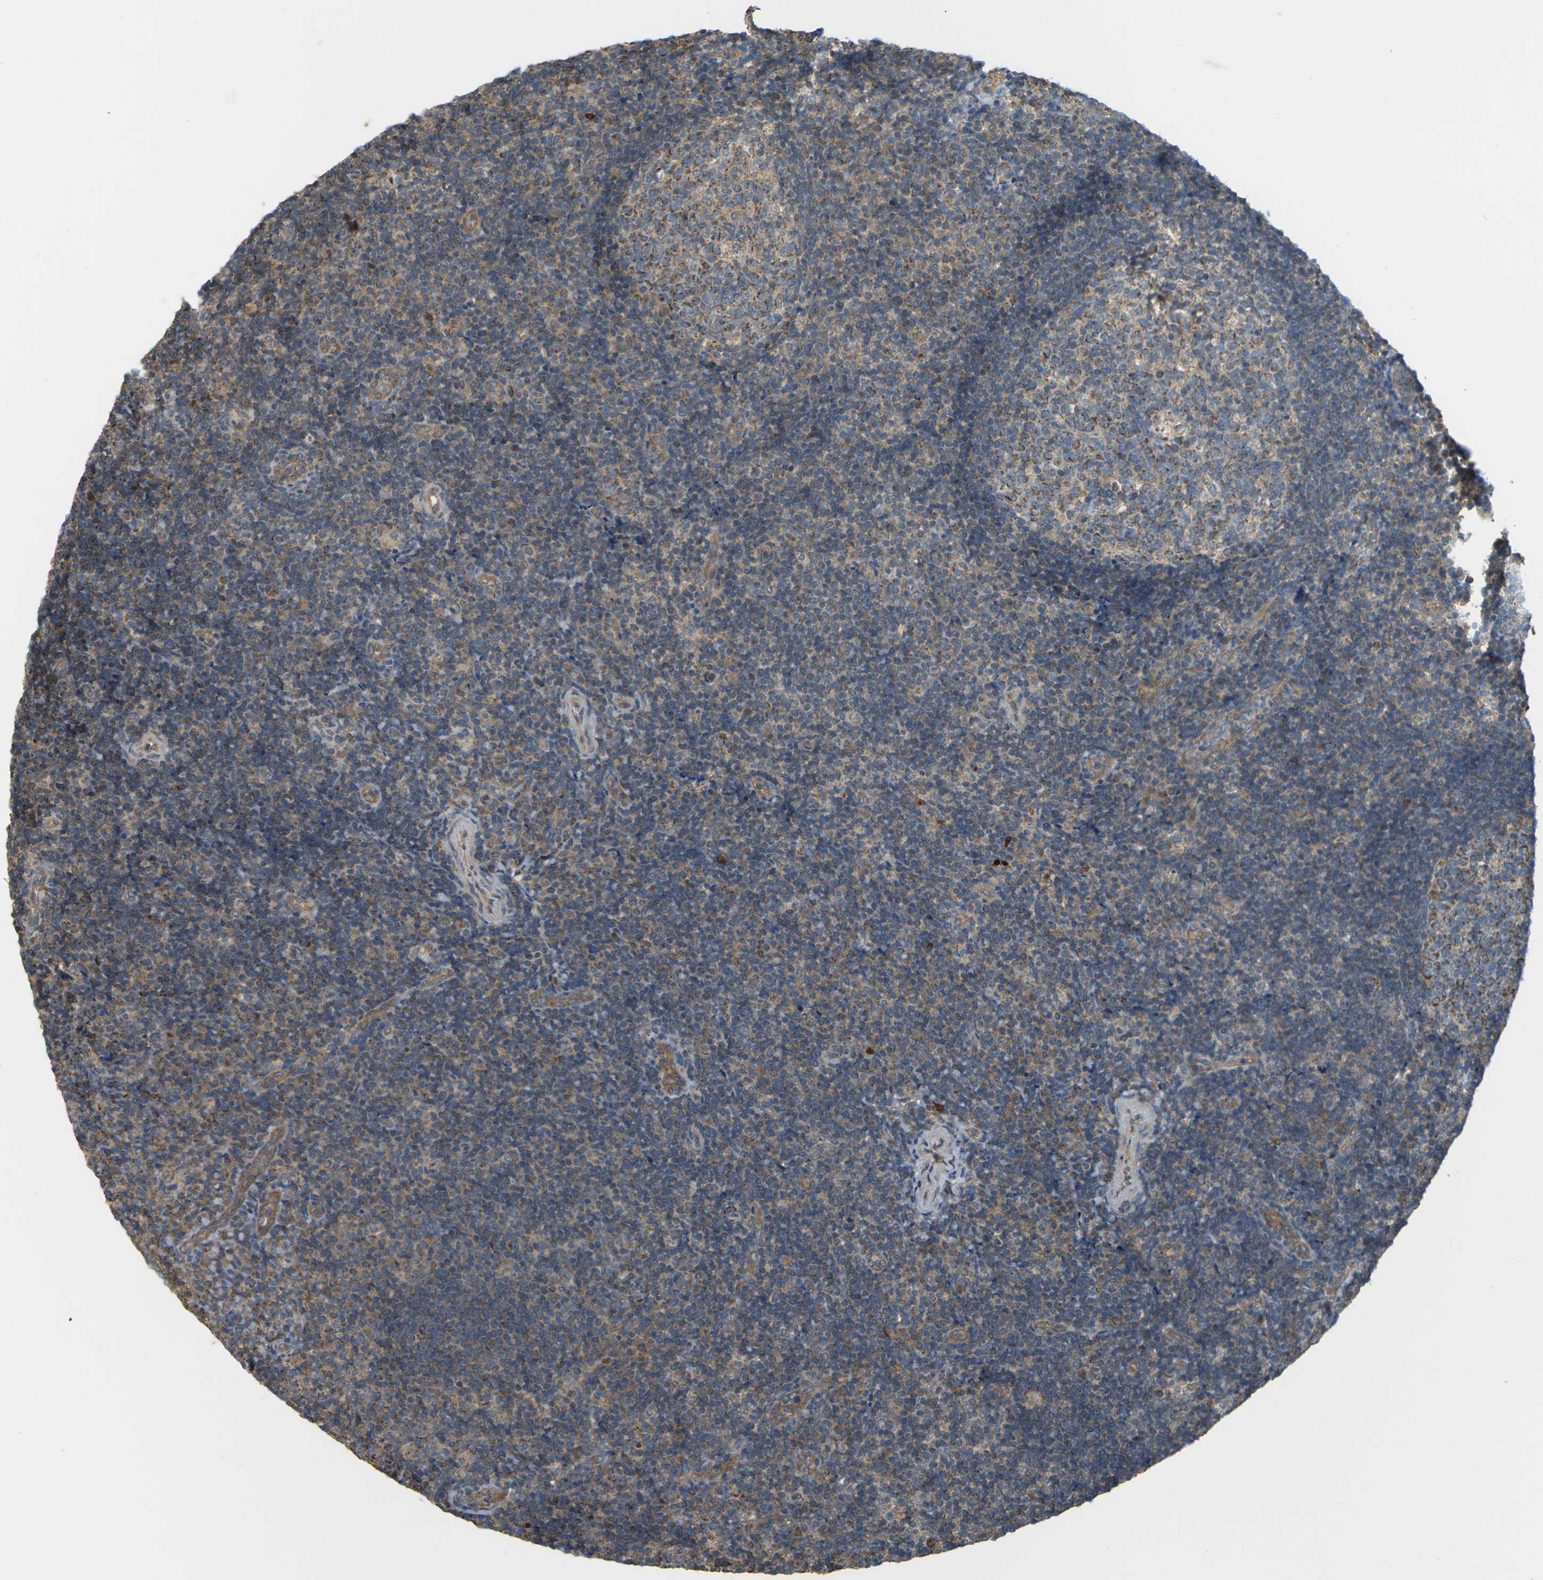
{"staining": {"intensity": "strong", "quantity": "25%-75%", "location": "cytoplasmic/membranous"}, "tissue": "tonsil", "cell_type": "Germinal center cells", "image_type": "normal", "snomed": [{"axis": "morphology", "description": "Normal tissue, NOS"}, {"axis": "topography", "description": "Tonsil"}], "caption": "Unremarkable tonsil displays strong cytoplasmic/membranous staining in approximately 25%-75% of germinal center cells, visualized by immunohistochemistry.", "gene": "KSR1", "patient": {"sex": "female", "age": 40}}